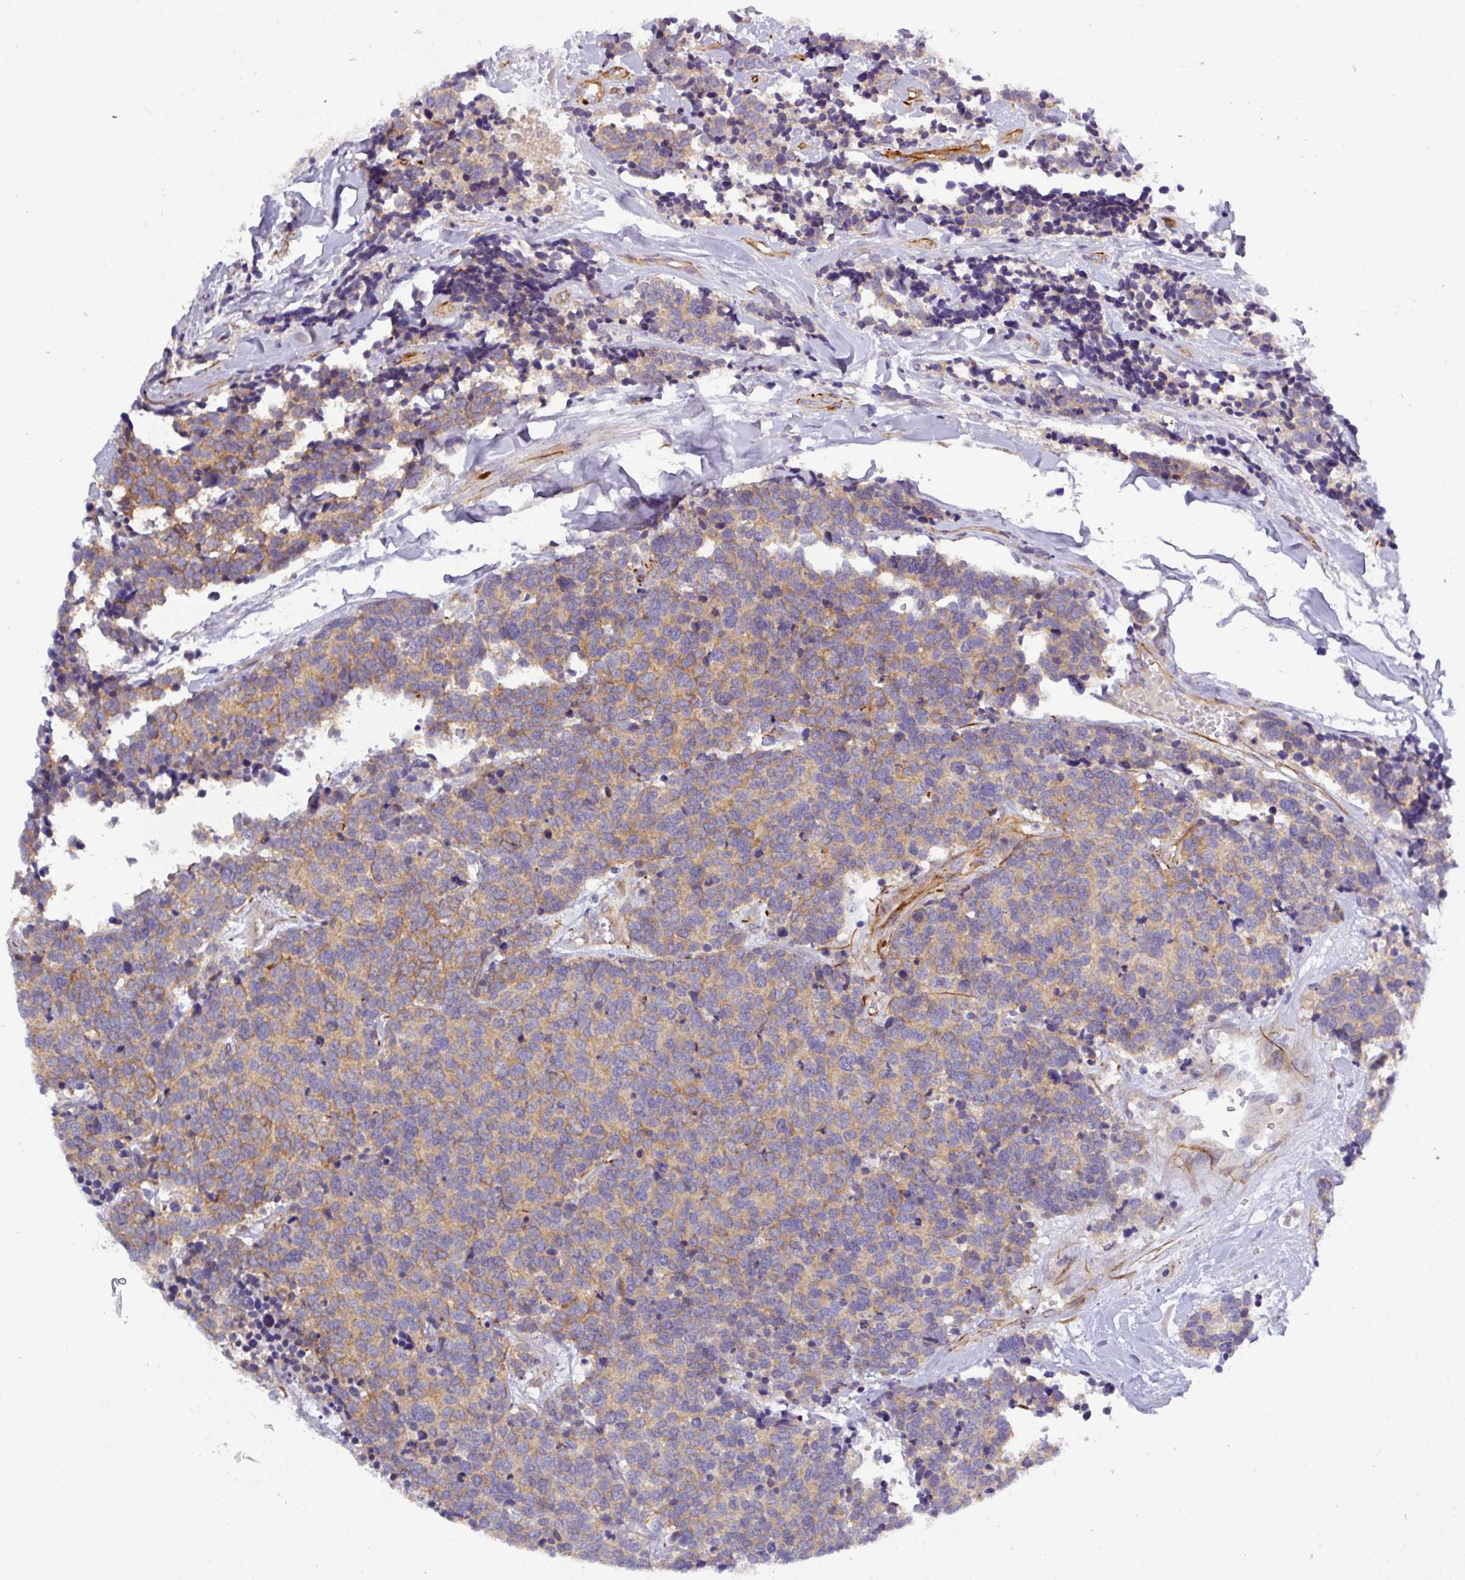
{"staining": {"intensity": "moderate", "quantity": "25%-75%", "location": "cytoplasmic/membranous"}, "tissue": "carcinoid", "cell_type": "Tumor cells", "image_type": "cancer", "snomed": [{"axis": "morphology", "description": "Carcinoid, malignant, NOS"}, {"axis": "topography", "description": "Skin"}], "caption": "Tumor cells show medium levels of moderate cytoplasmic/membranous staining in approximately 25%-75% of cells in carcinoid.", "gene": "PARD6A", "patient": {"sex": "female", "age": 79}}